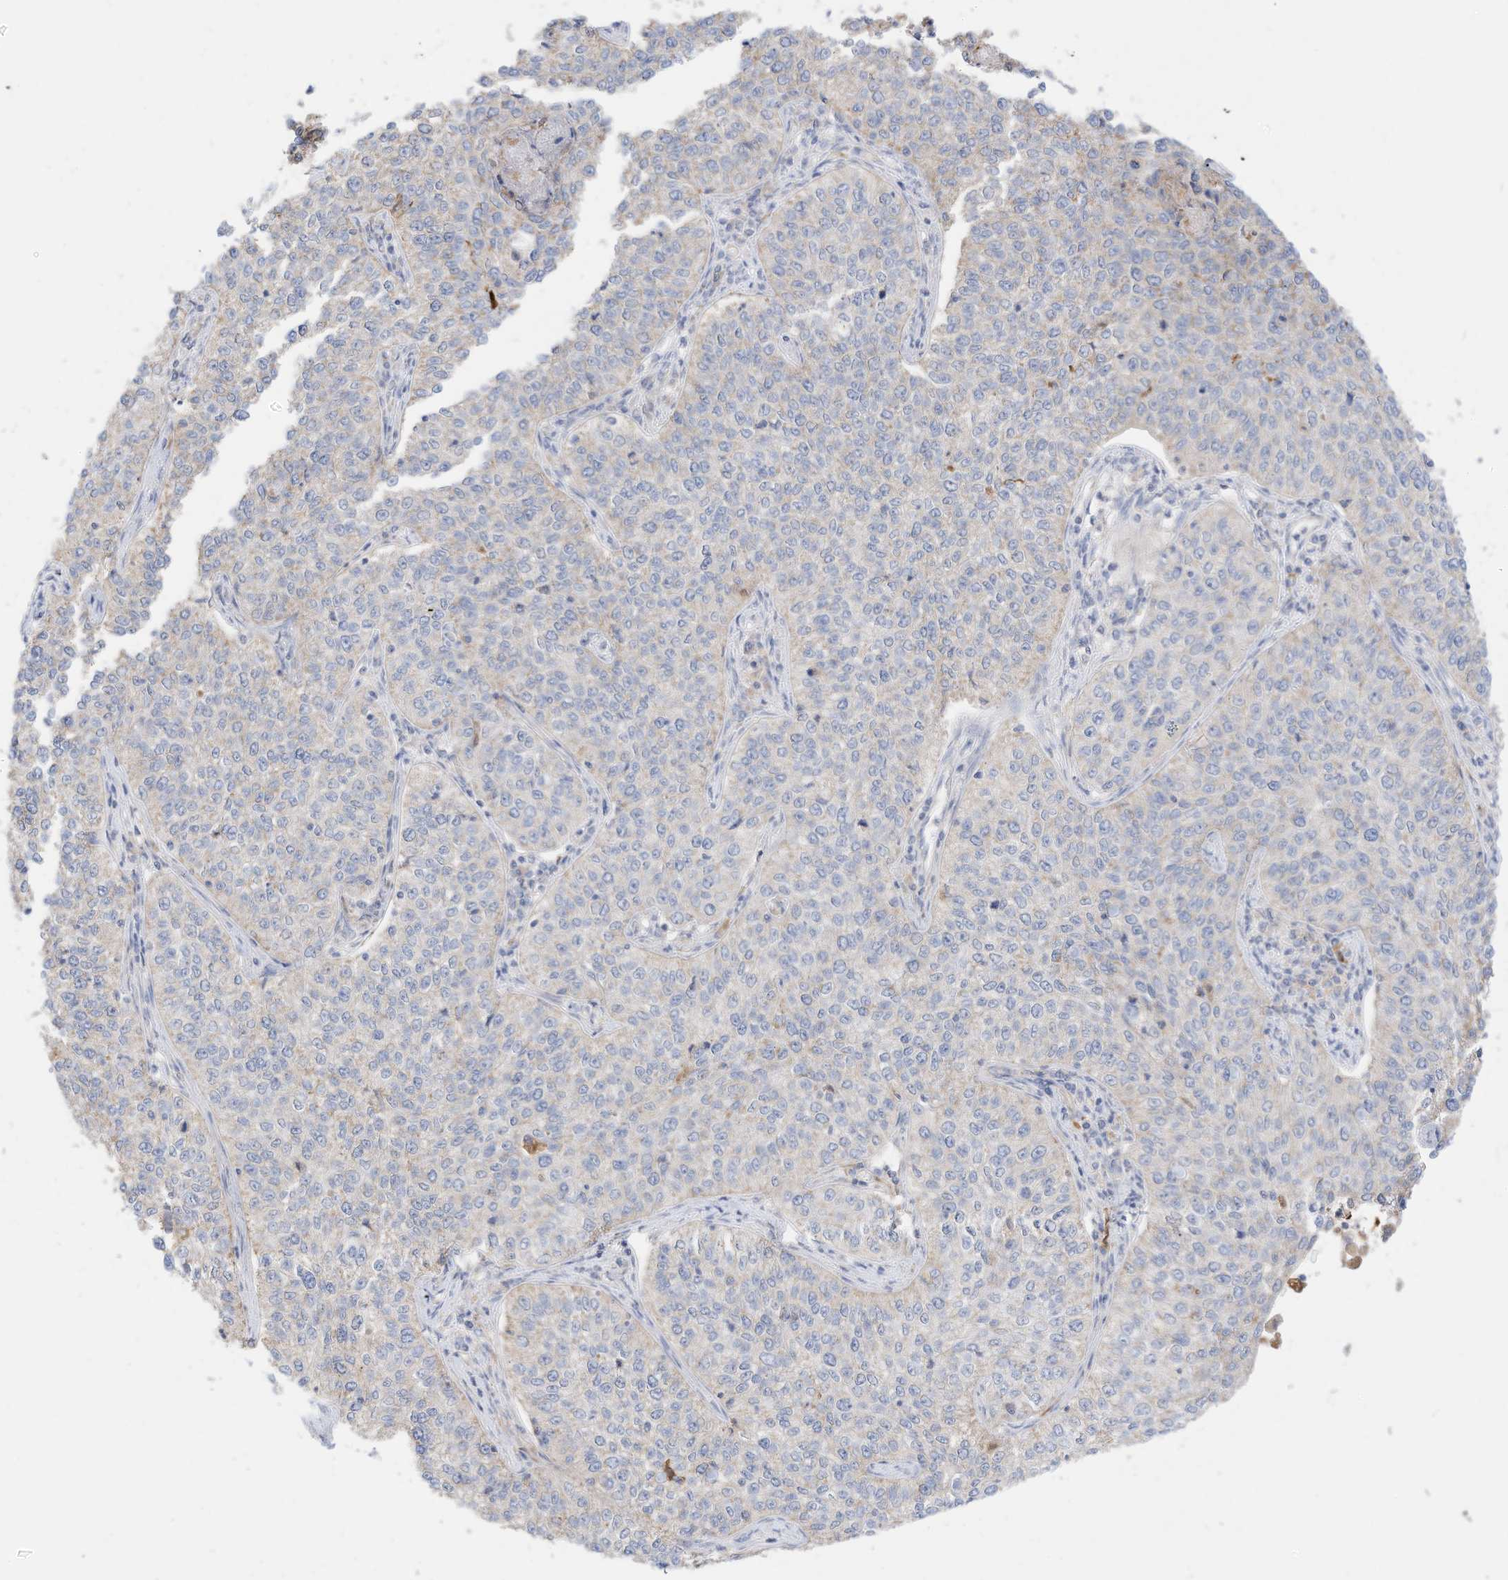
{"staining": {"intensity": "negative", "quantity": "none", "location": "none"}, "tissue": "cervical cancer", "cell_type": "Tumor cells", "image_type": "cancer", "snomed": [{"axis": "morphology", "description": "Squamous cell carcinoma, NOS"}, {"axis": "topography", "description": "Cervix"}], "caption": "Immunohistochemistry image of cervical cancer (squamous cell carcinoma) stained for a protein (brown), which displays no positivity in tumor cells.", "gene": "RHOH", "patient": {"sex": "female", "age": 35}}